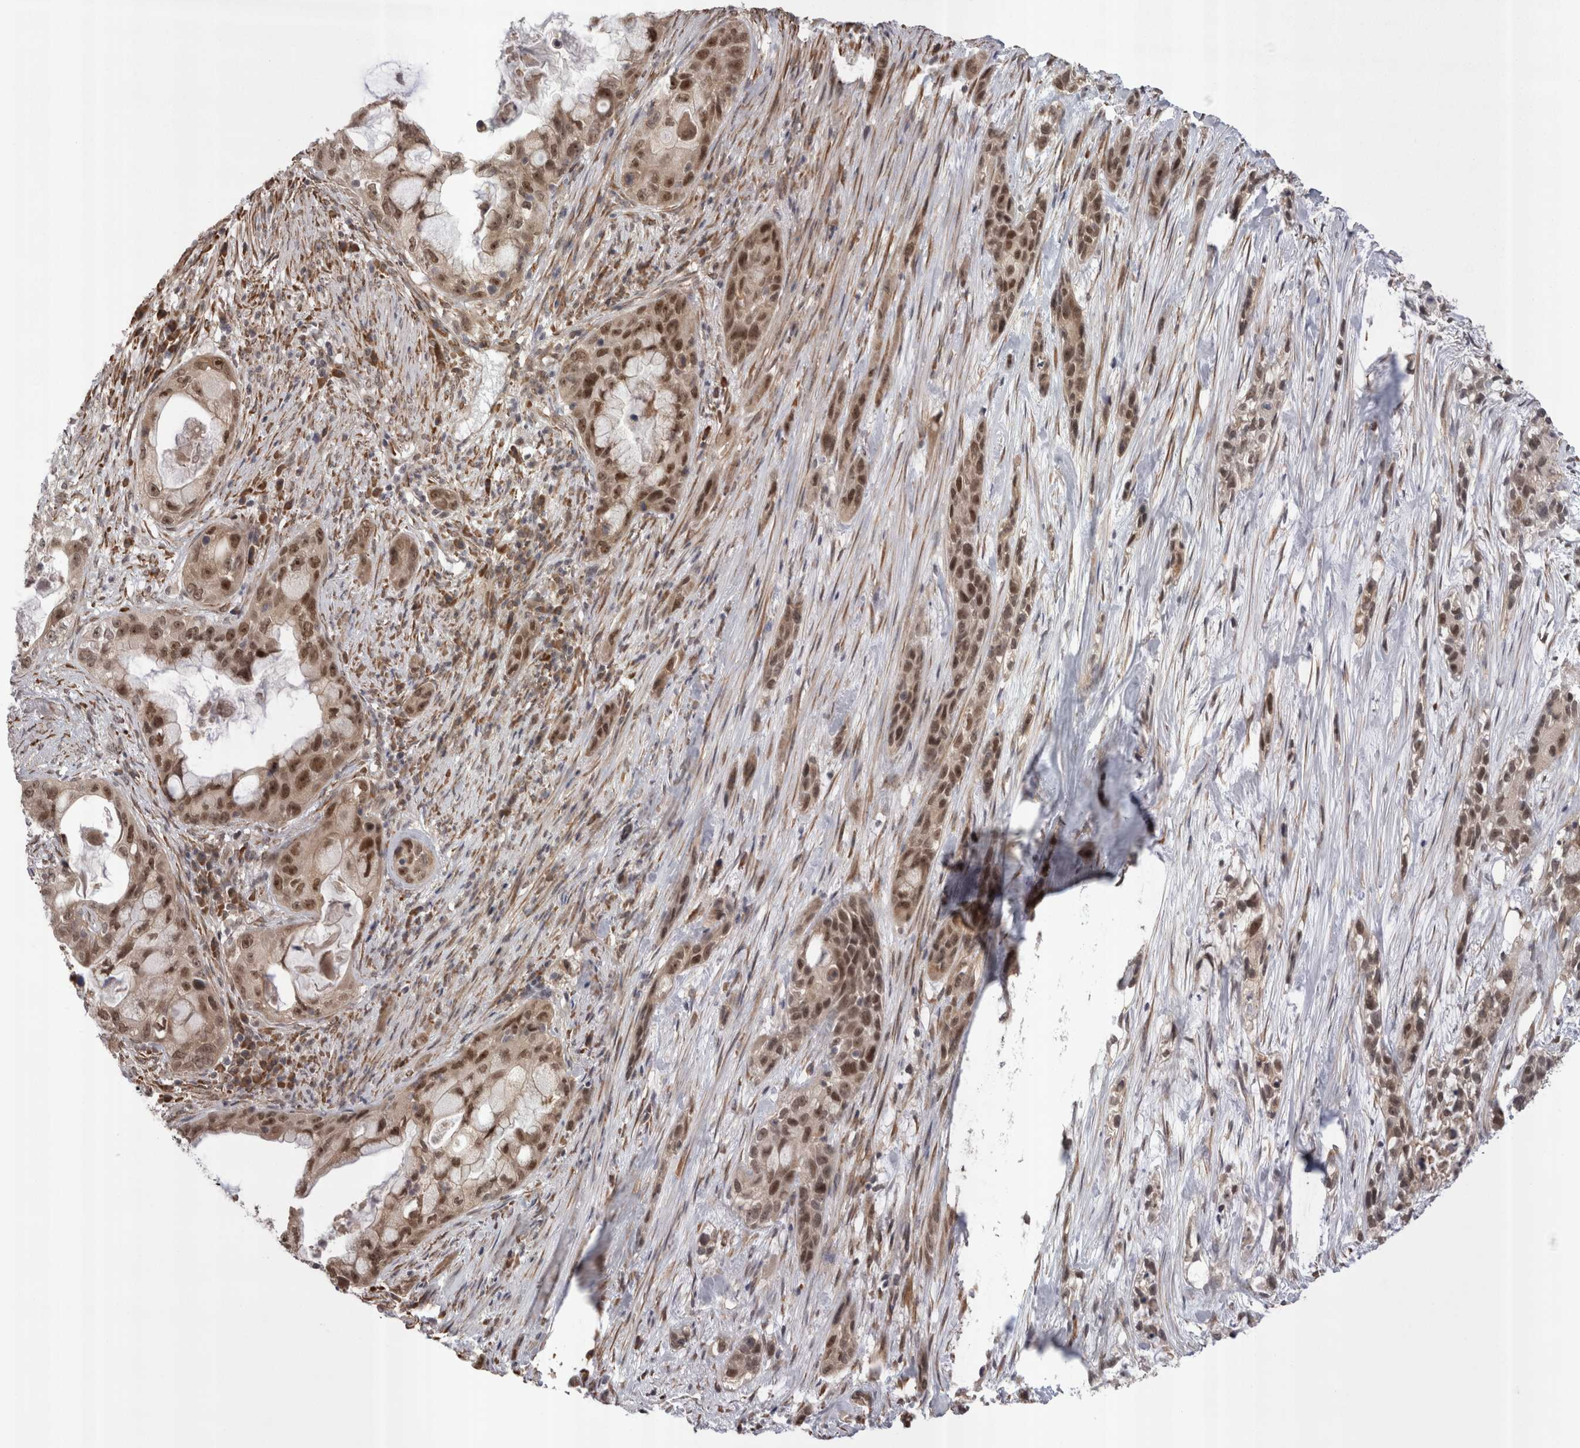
{"staining": {"intensity": "moderate", "quantity": ">75%", "location": "cytoplasmic/membranous,nuclear"}, "tissue": "pancreatic cancer", "cell_type": "Tumor cells", "image_type": "cancer", "snomed": [{"axis": "morphology", "description": "Adenocarcinoma, NOS"}, {"axis": "topography", "description": "Pancreas"}], "caption": "High-magnification brightfield microscopy of adenocarcinoma (pancreatic) stained with DAB (3,3'-diaminobenzidine) (brown) and counterstained with hematoxylin (blue). tumor cells exhibit moderate cytoplasmic/membranous and nuclear expression is present in about>75% of cells.", "gene": "EXOSC4", "patient": {"sex": "male", "age": 53}}